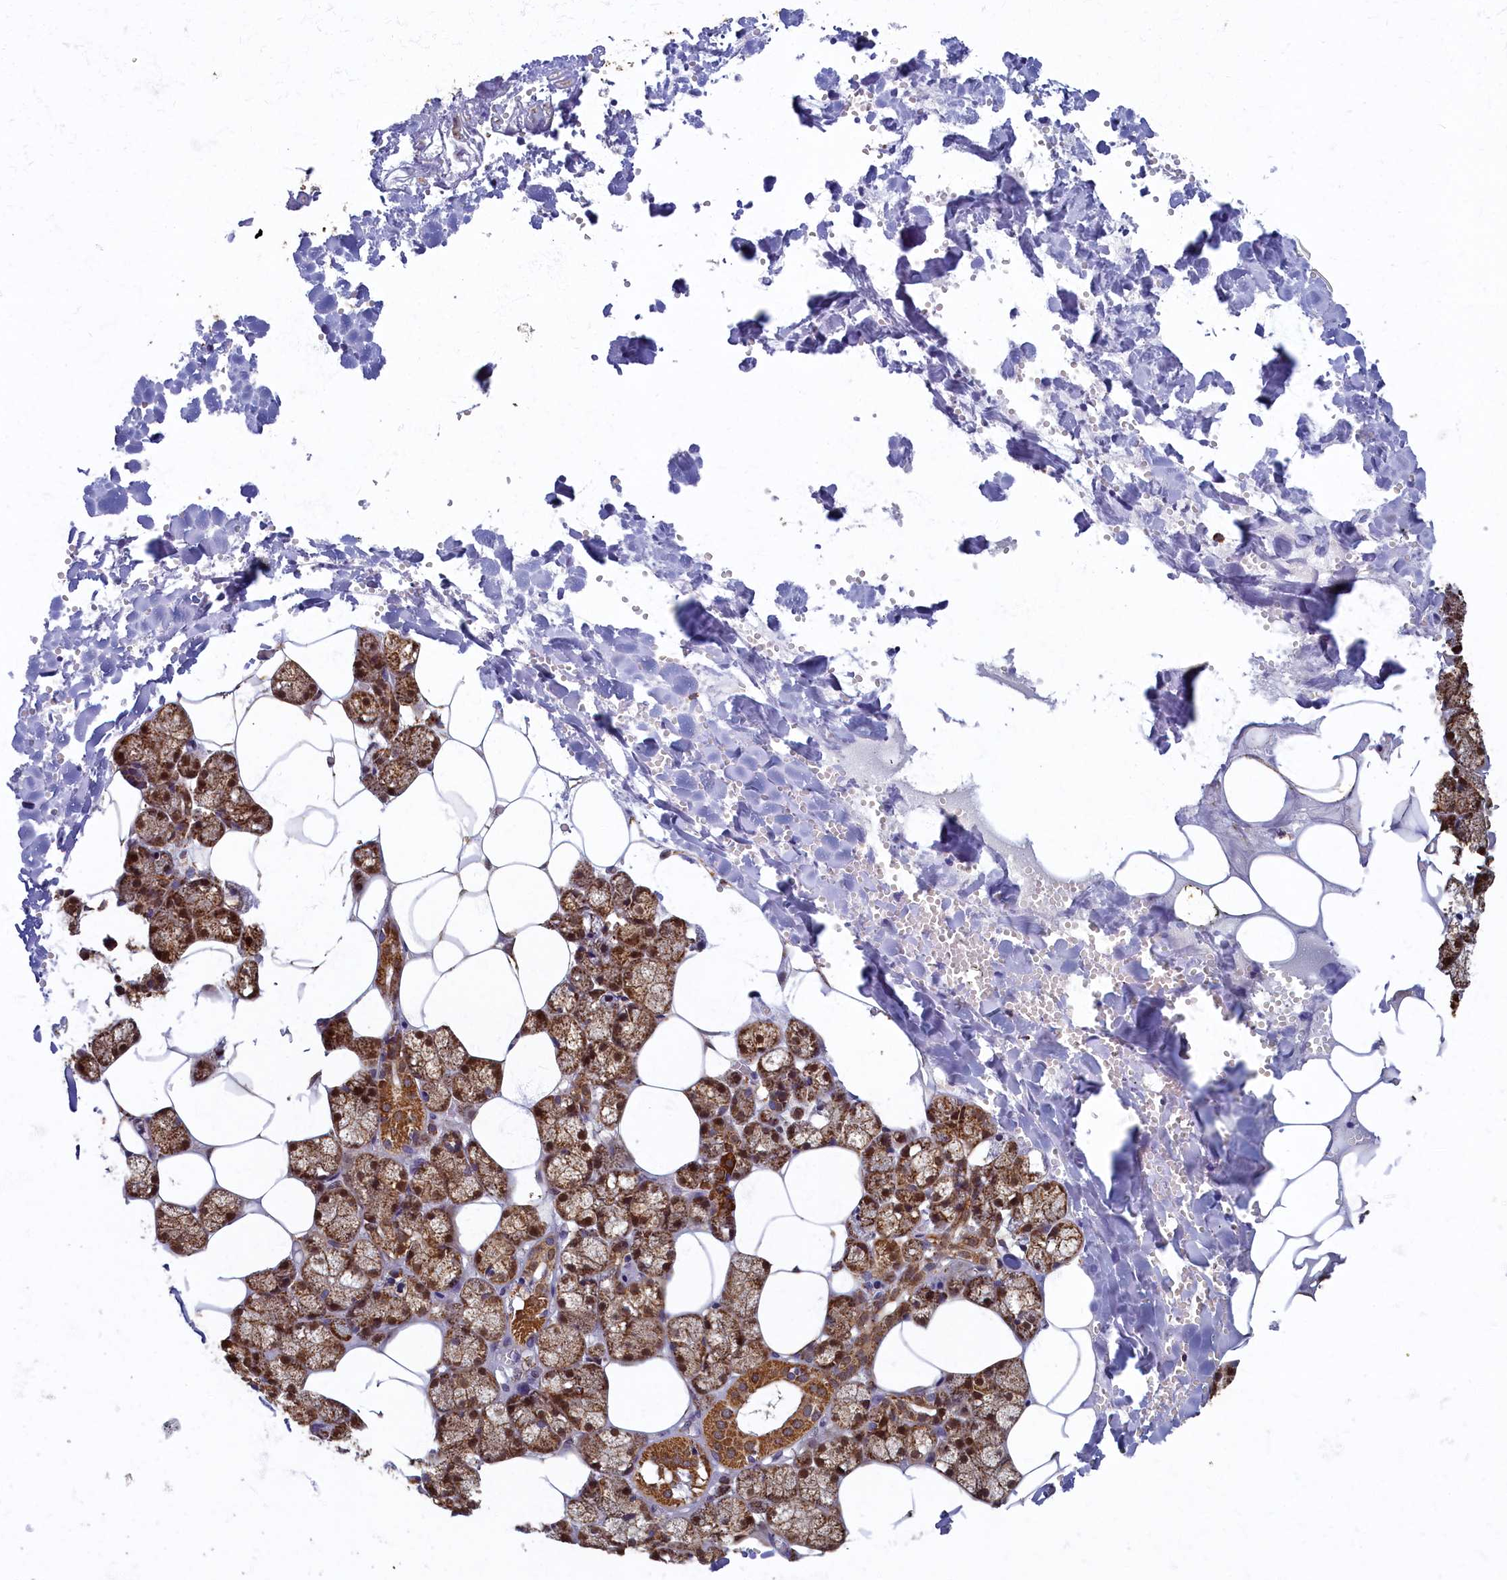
{"staining": {"intensity": "strong", "quantity": ">75%", "location": "cytoplasmic/membranous,nuclear"}, "tissue": "salivary gland", "cell_type": "Glandular cells", "image_type": "normal", "snomed": [{"axis": "morphology", "description": "Normal tissue, NOS"}, {"axis": "topography", "description": "Salivary gland"}], "caption": "Glandular cells show strong cytoplasmic/membranous,nuclear staining in approximately >75% of cells in benign salivary gland.", "gene": "SPR", "patient": {"sex": "male", "age": 62}}